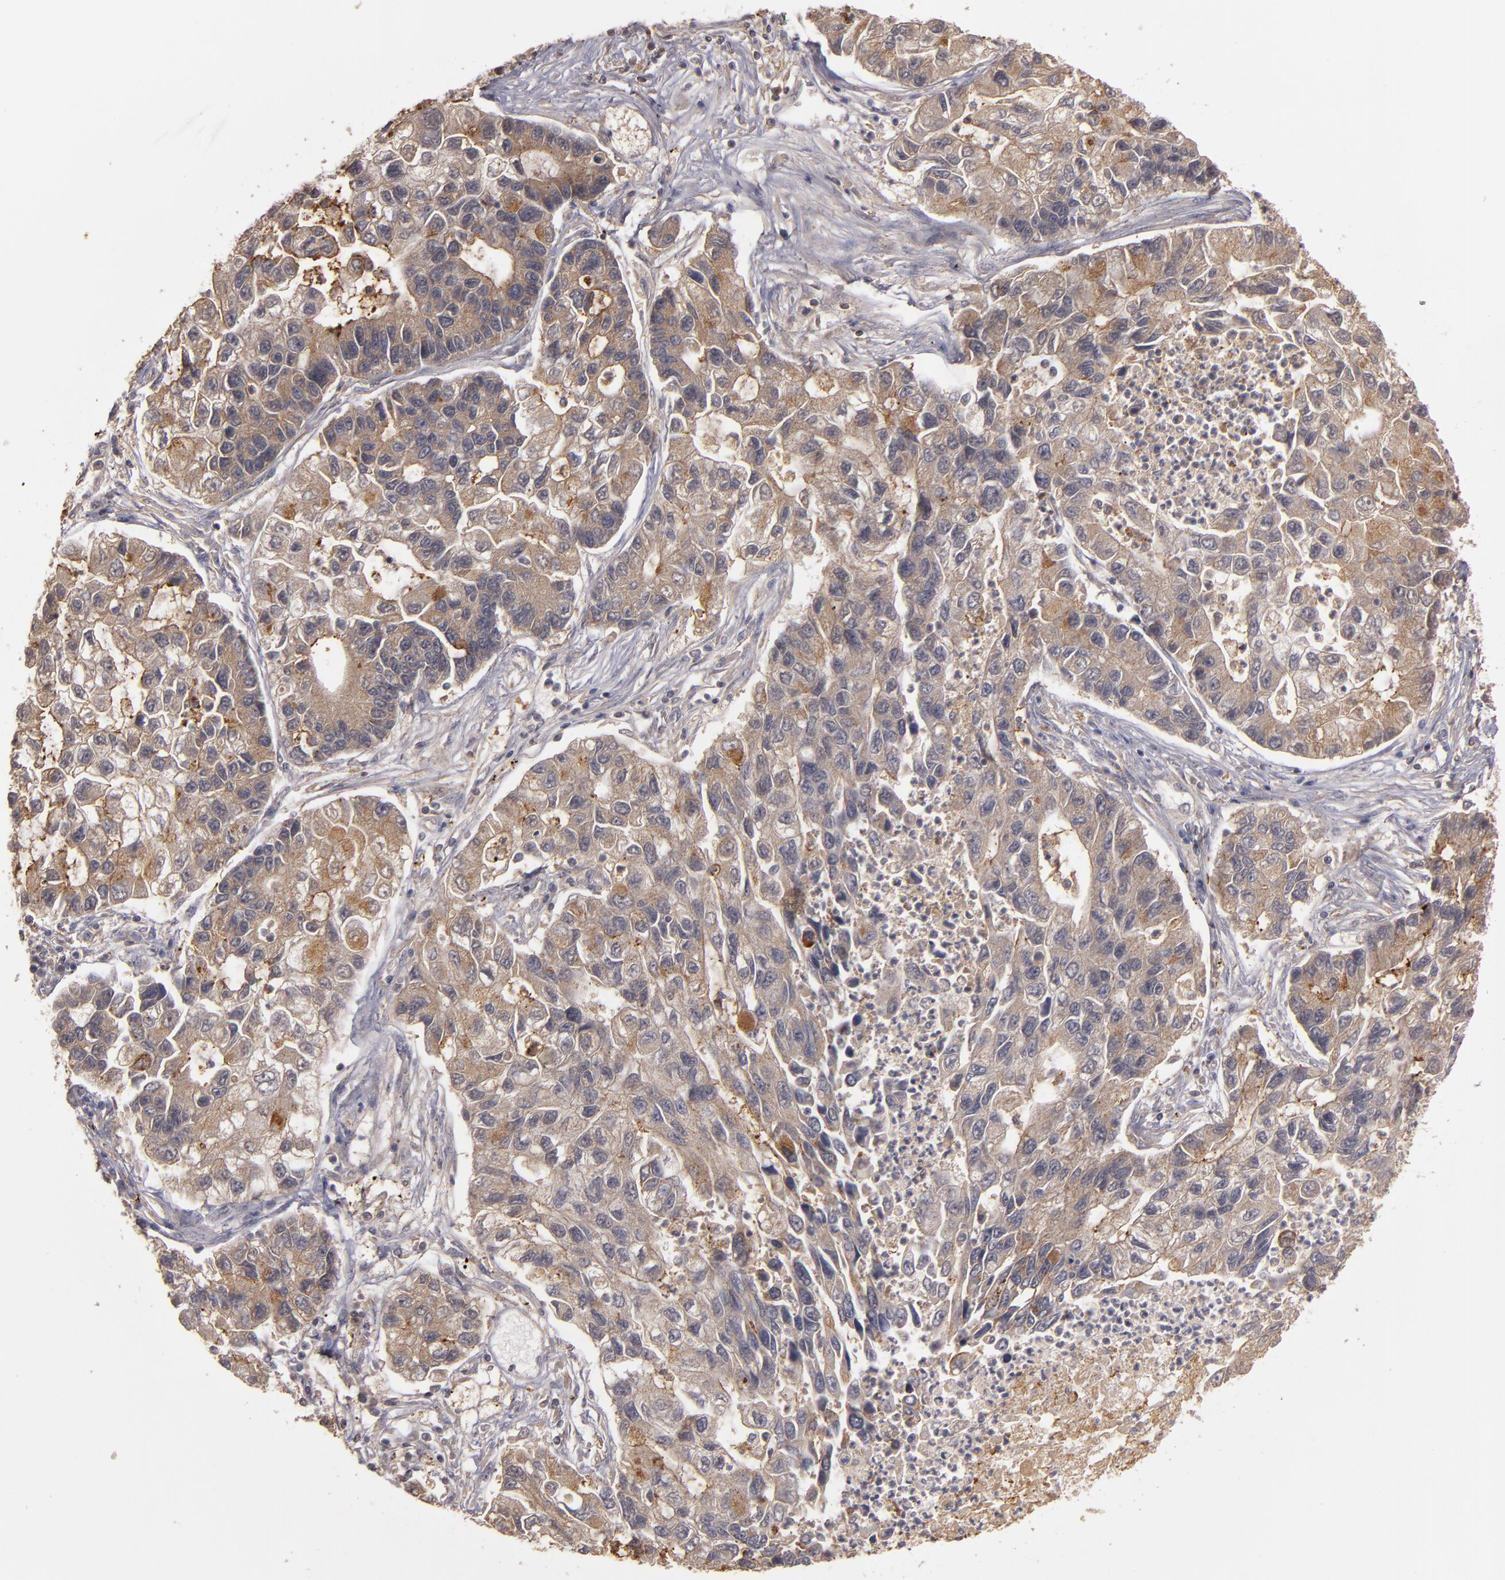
{"staining": {"intensity": "weak", "quantity": ">75%", "location": "cytoplasmic/membranous"}, "tissue": "lung cancer", "cell_type": "Tumor cells", "image_type": "cancer", "snomed": [{"axis": "morphology", "description": "Adenocarcinoma, NOS"}, {"axis": "topography", "description": "Lung"}], "caption": "This histopathology image displays adenocarcinoma (lung) stained with immunohistochemistry (IHC) to label a protein in brown. The cytoplasmic/membranous of tumor cells show weak positivity for the protein. Nuclei are counter-stained blue.", "gene": "MBL2", "patient": {"sex": "female", "age": 51}}